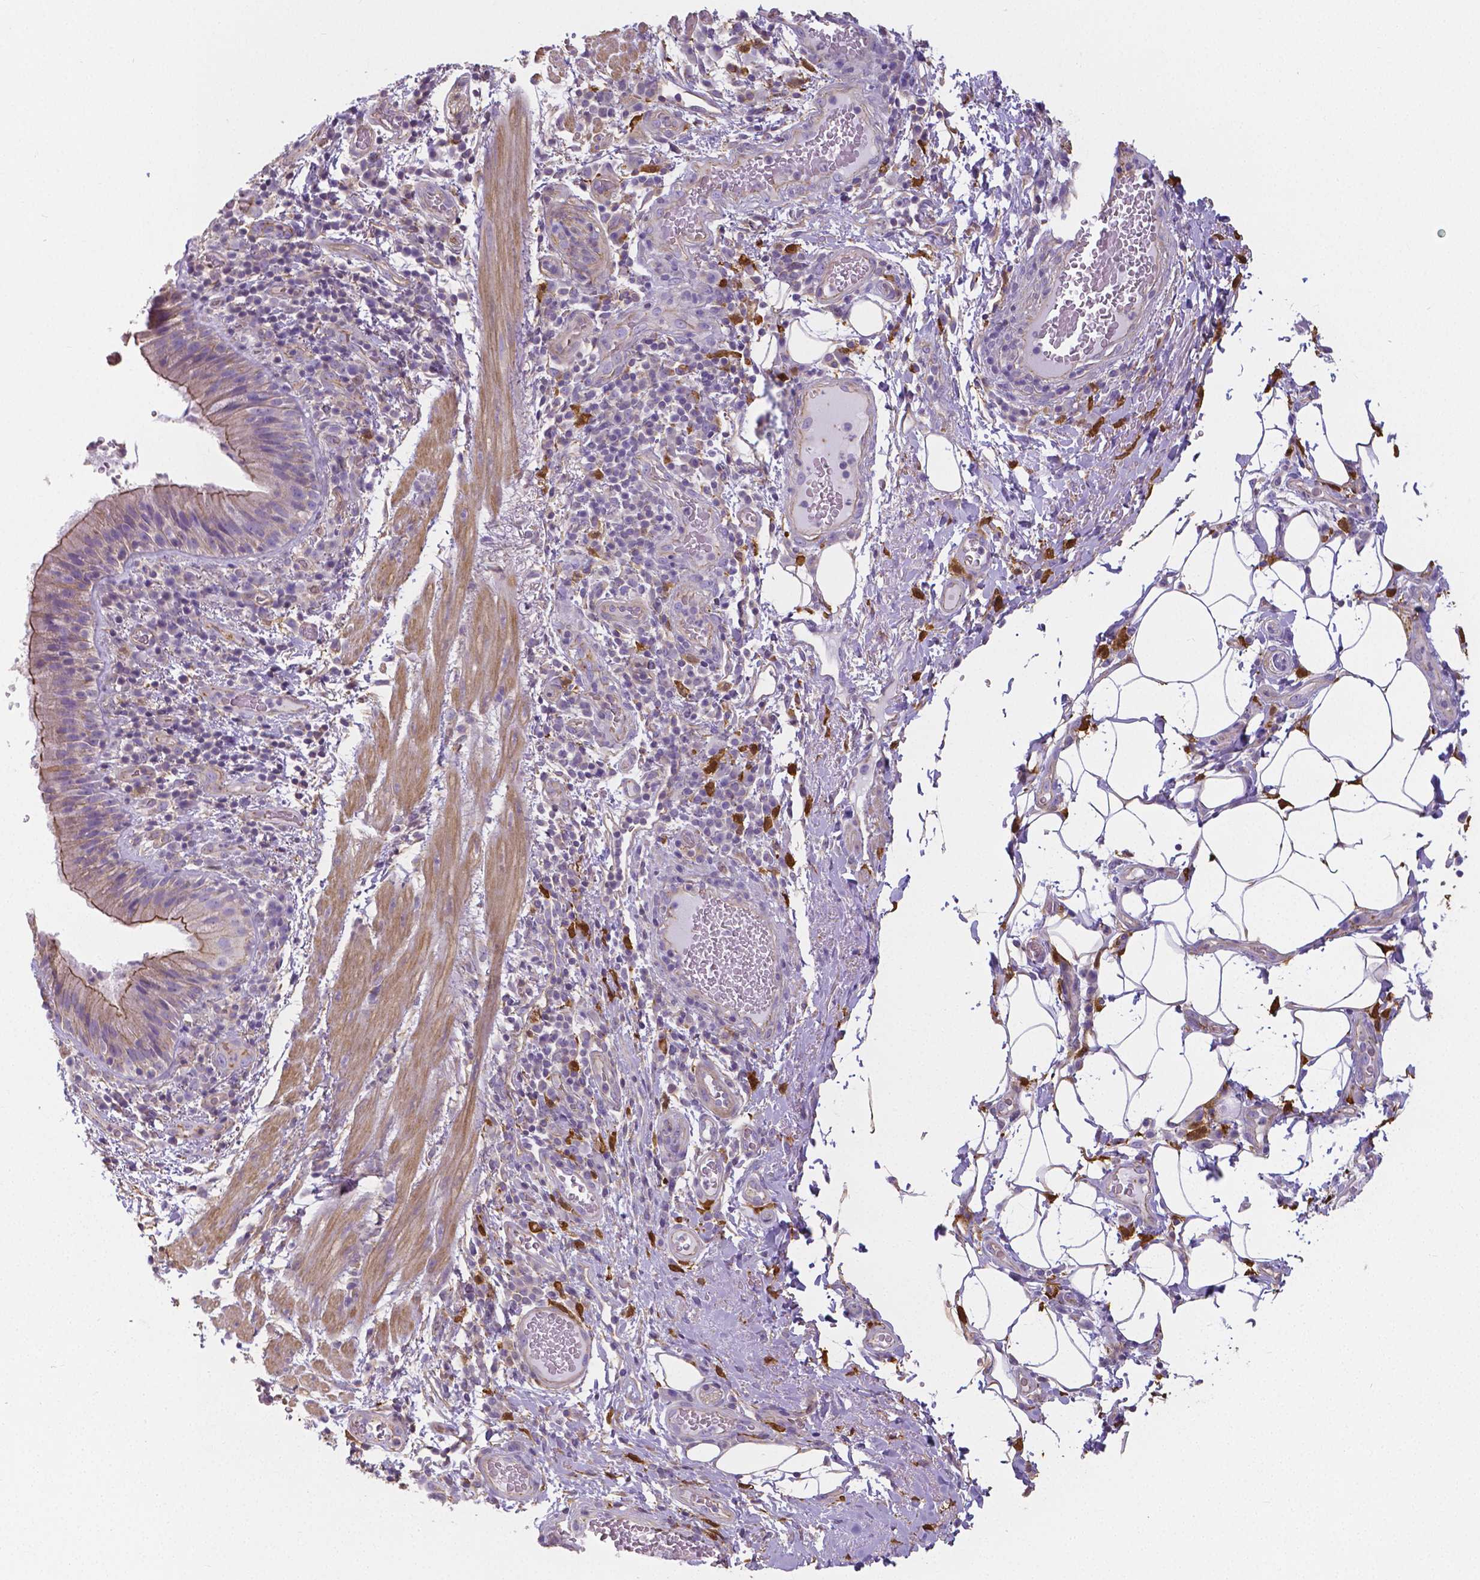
{"staining": {"intensity": "moderate", "quantity": "25%-75%", "location": "cytoplasmic/membranous"}, "tissue": "bronchus", "cell_type": "Respiratory epithelial cells", "image_type": "normal", "snomed": [{"axis": "morphology", "description": "Normal tissue, NOS"}, {"axis": "topography", "description": "Lymph node"}, {"axis": "topography", "description": "Bronchus"}], "caption": "A brown stain shows moderate cytoplasmic/membranous positivity of a protein in respiratory epithelial cells of benign bronchus. The protein is stained brown, and the nuclei are stained in blue (DAB (3,3'-diaminobenzidine) IHC with brightfield microscopy, high magnification).", "gene": "CRMP1", "patient": {"sex": "male", "age": 56}}